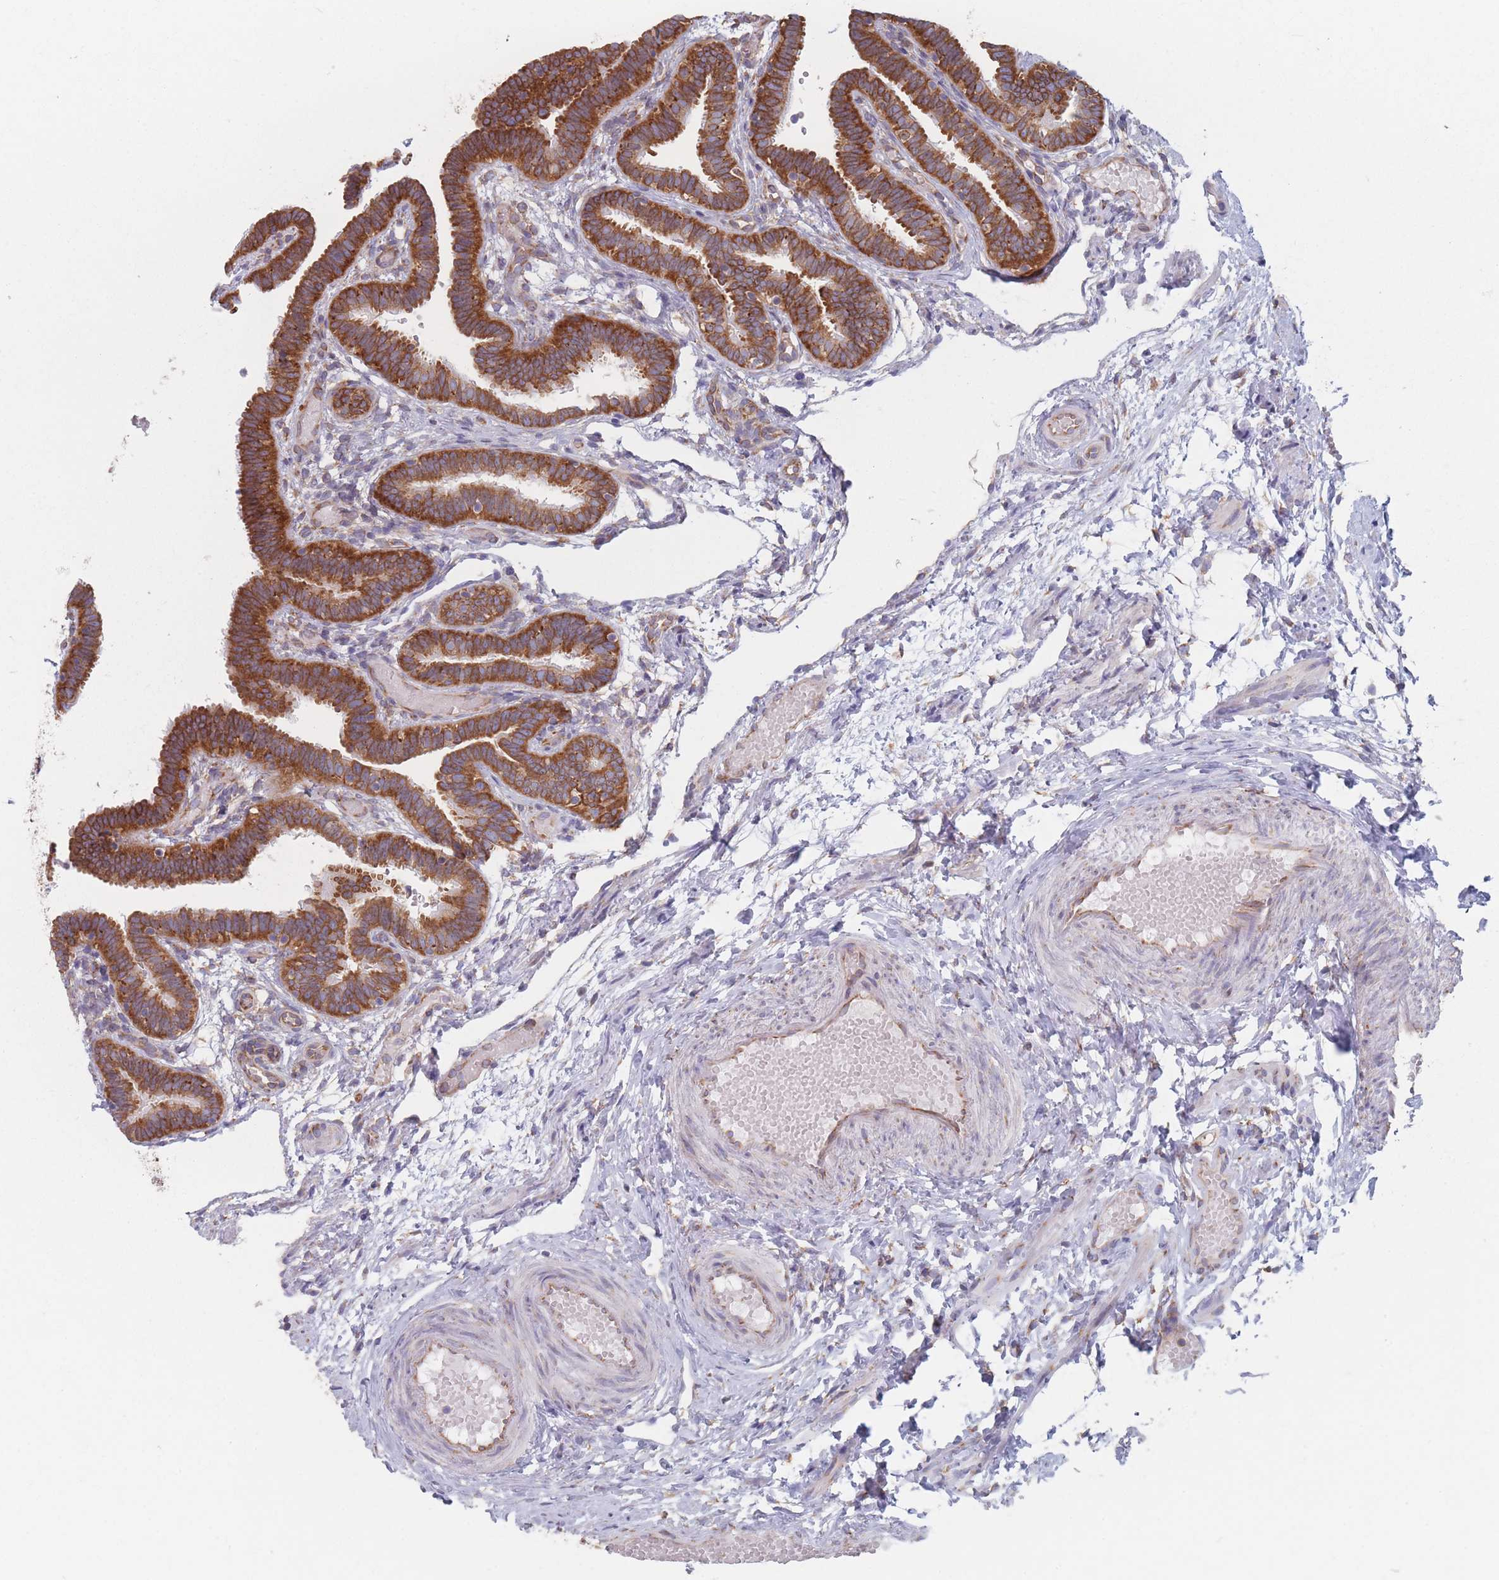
{"staining": {"intensity": "strong", "quantity": ">75%", "location": "cytoplasmic/membranous"}, "tissue": "fallopian tube", "cell_type": "Glandular cells", "image_type": "normal", "snomed": [{"axis": "morphology", "description": "Normal tissue, NOS"}, {"axis": "topography", "description": "Fallopian tube"}], "caption": "IHC of benign fallopian tube displays high levels of strong cytoplasmic/membranous positivity in about >75% of glandular cells.", "gene": "EEF1B2", "patient": {"sex": "female", "age": 37}}